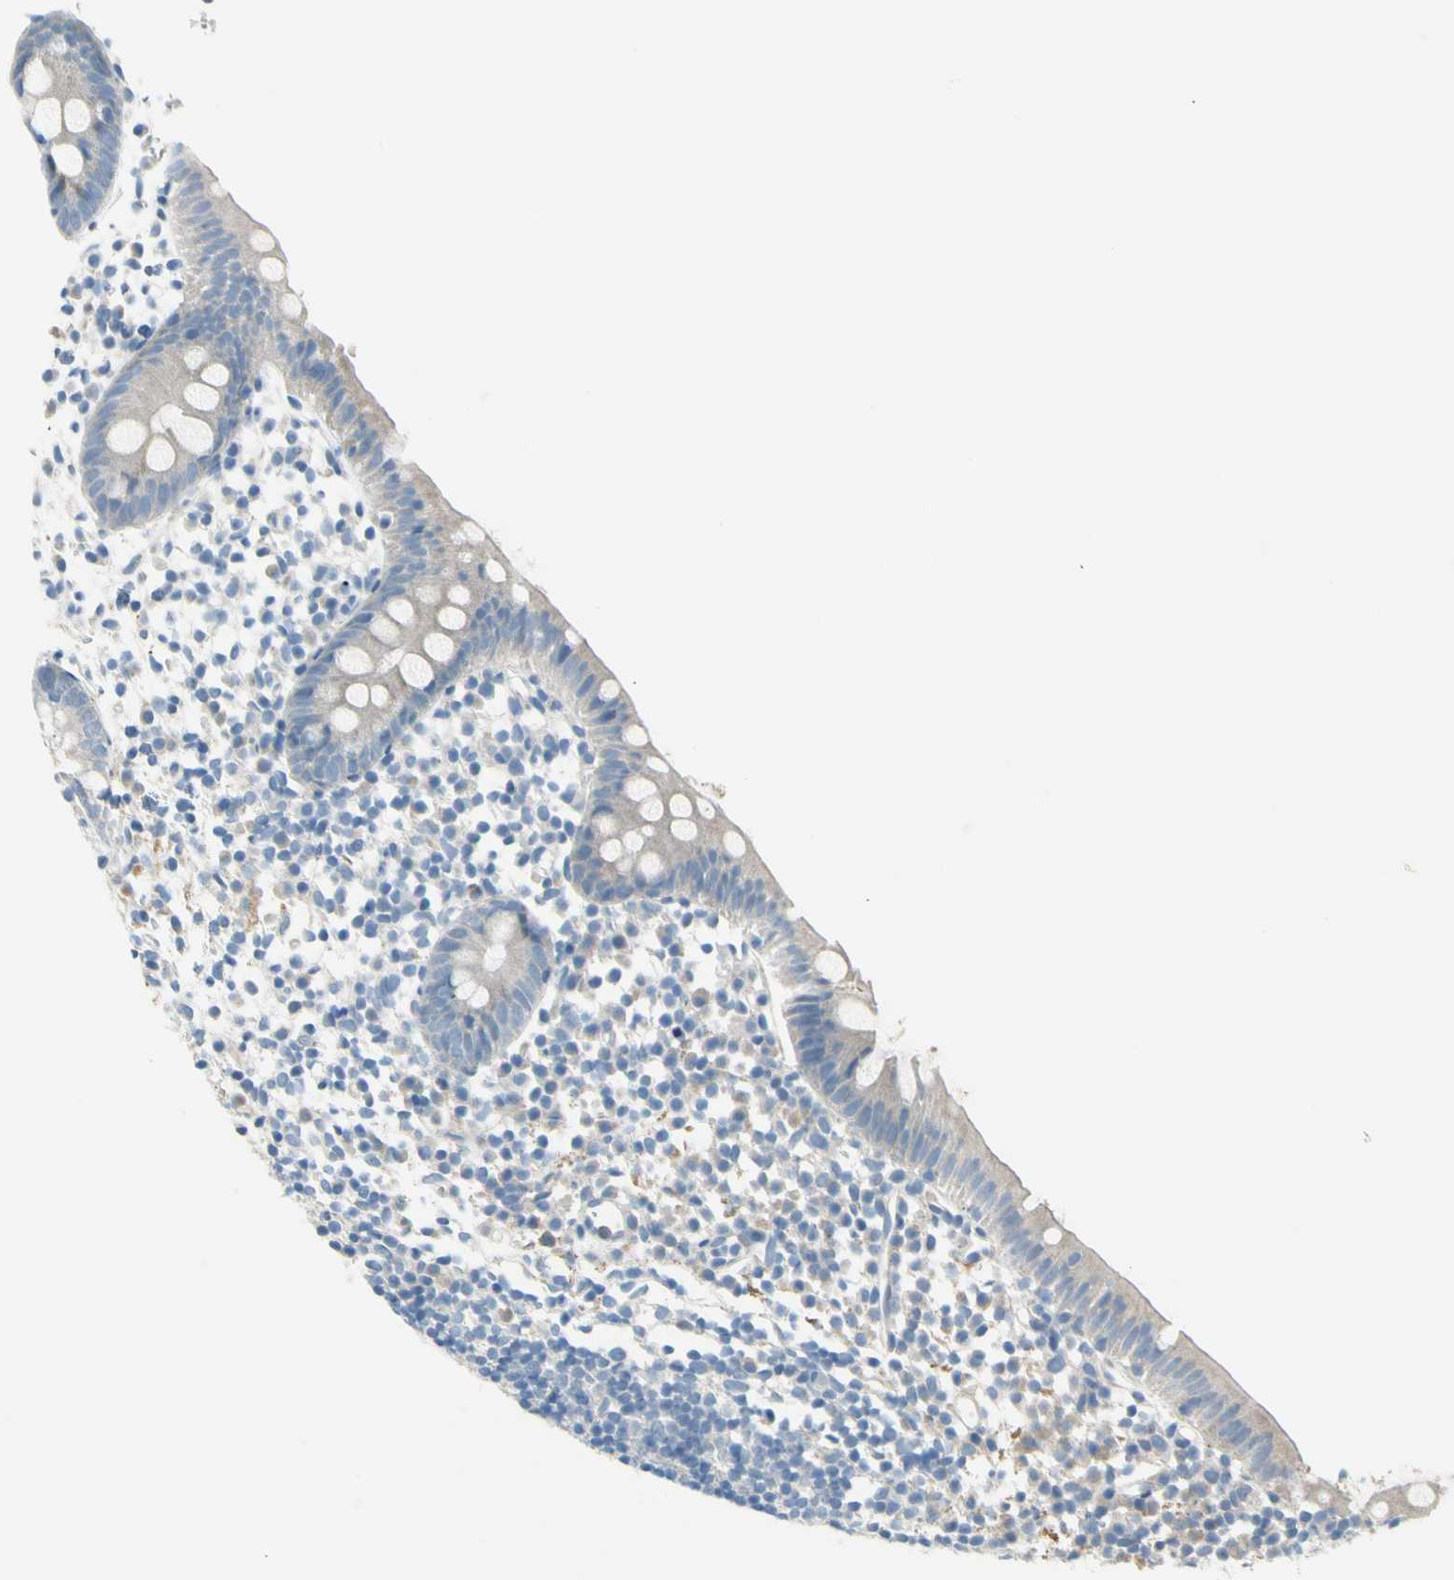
{"staining": {"intensity": "weak", "quantity": "25%-75%", "location": "cytoplasmic/membranous"}, "tissue": "appendix", "cell_type": "Glandular cells", "image_type": "normal", "snomed": [{"axis": "morphology", "description": "Normal tissue, NOS"}, {"axis": "topography", "description": "Appendix"}], "caption": "Glandular cells reveal weak cytoplasmic/membranous staining in about 25%-75% of cells in normal appendix. (DAB = brown stain, brightfield microscopy at high magnification).", "gene": "ADGRA3", "patient": {"sex": "female", "age": 20}}